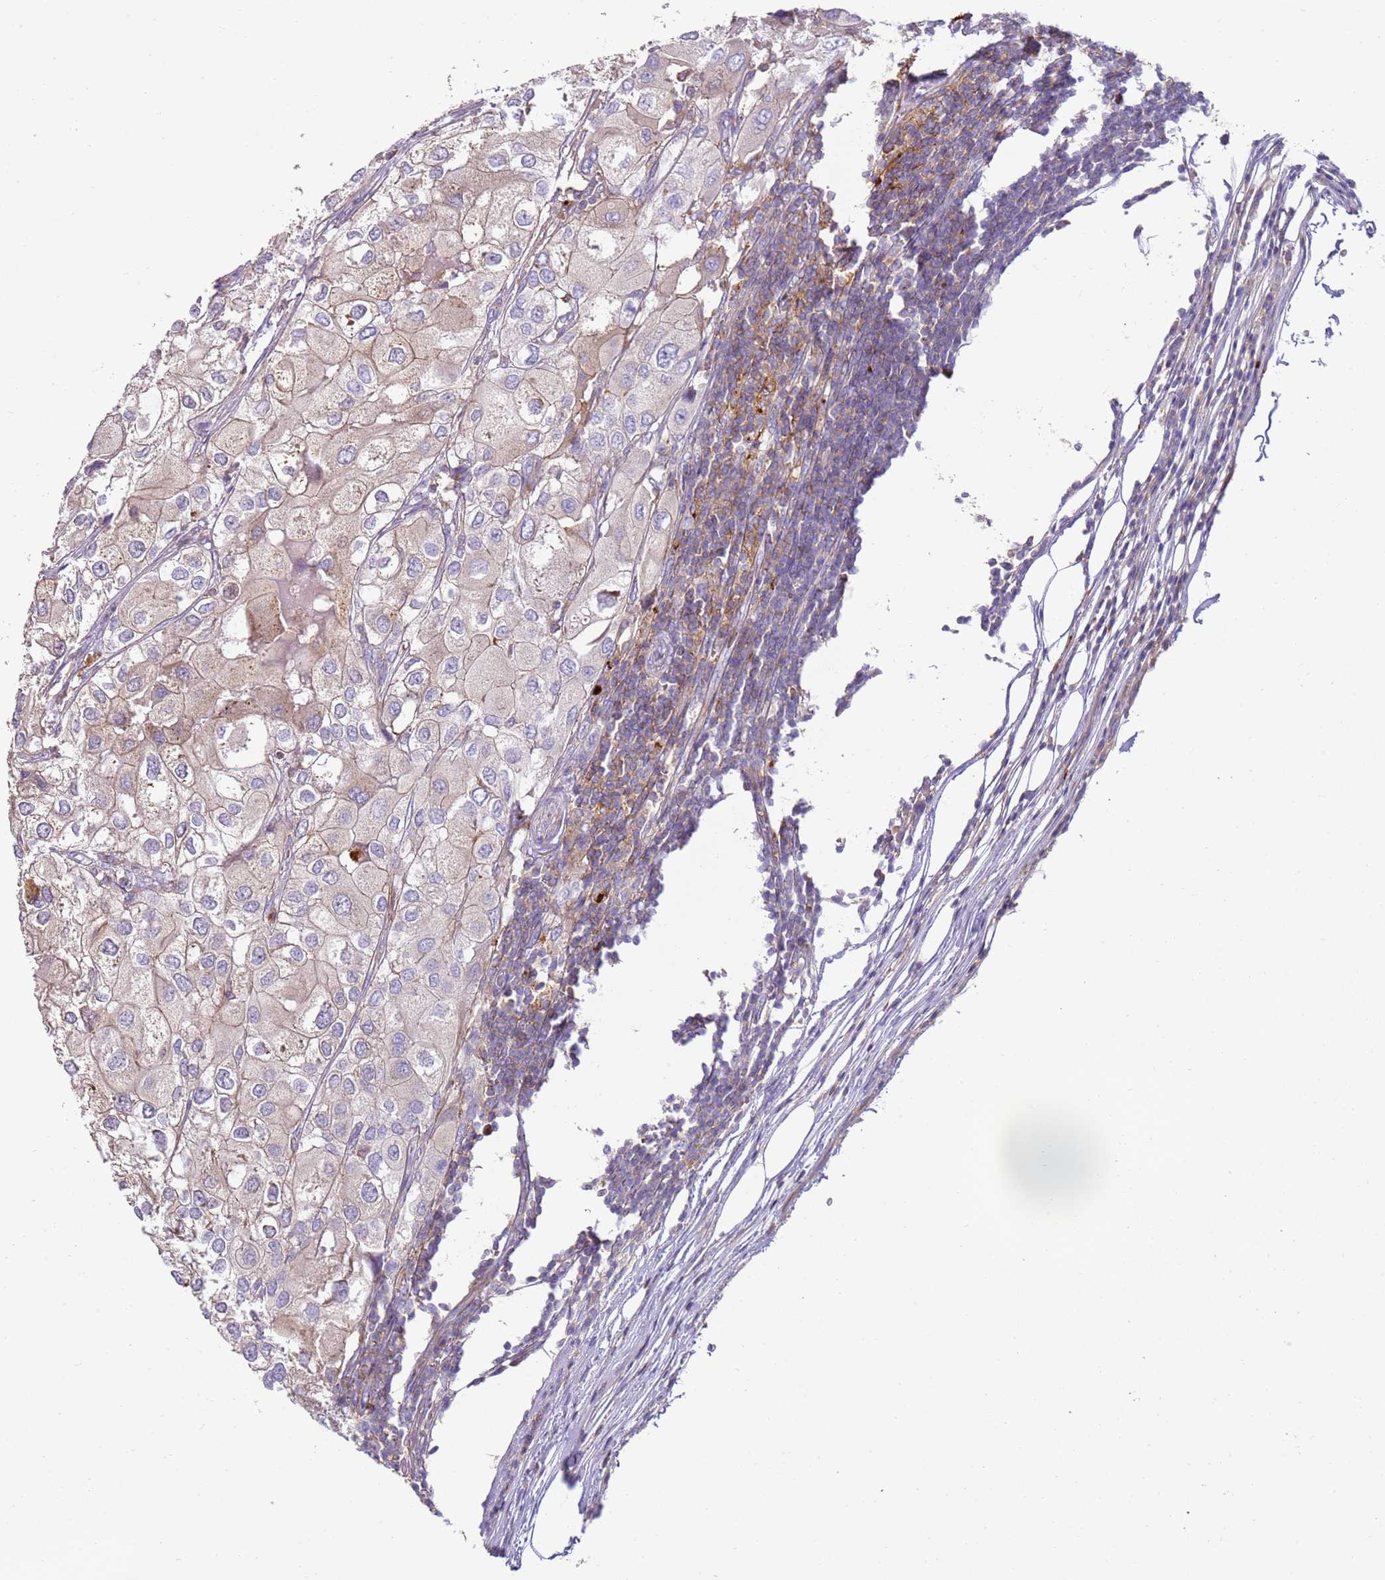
{"staining": {"intensity": "weak", "quantity": "25%-75%", "location": "cytoplasmic/membranous"}, "tissue": "urothelial cancer", "cell_type": "Tumor cells", "image_type": "cancer", "snomed": [{"axis": "morphology", "description": "Urothelial carcinoma, High grade"}, {"axis": "topography", "description": "Urinary bladder"}], "caption": "Brown immunohistochemical staining in human urothelial cancer demonstrates weak cytoplasmic/membranous positivity in about 25%-75% of tumor cells.", "gene": "FPR1", "patient": {"sex": "male", "age": 64}}